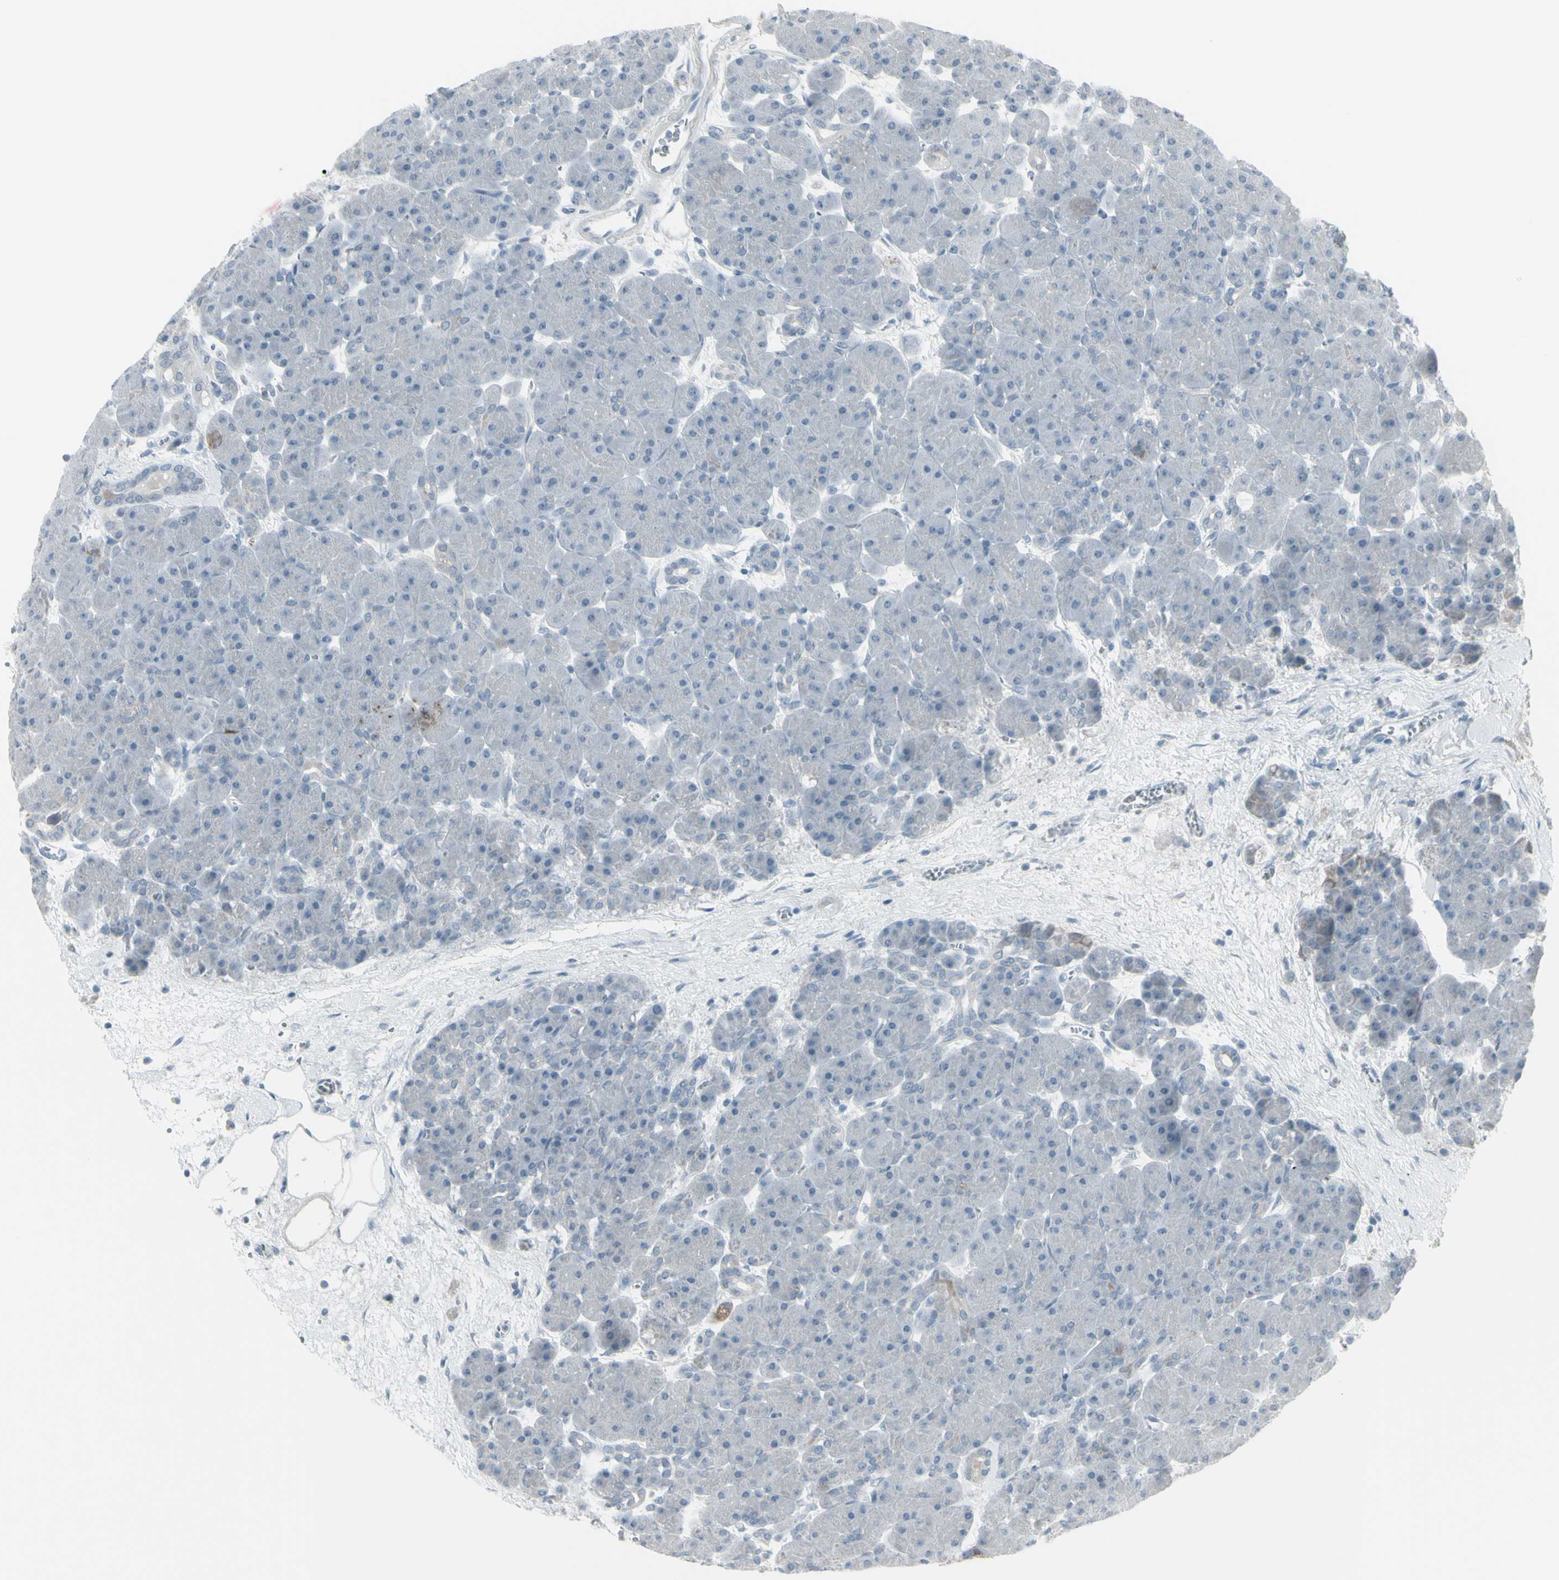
{"staining": {"intensity": "weak", "quantity": "<25%", "location": "cytoplasmic/membranous"}, "tissue": "pancreas", "cell_type": "Exocrine glandular cells", "image_type": "normal", "snomed": [{"axis": "morphology", "description": "Normal tissue, NOS"}, {"axis": "topography", "description": "Pancreas"}], "caption": "IHC histopathology image of normal pancreas: pancreas stained with DAB reveals no significant protein expression in exocrine glandular cells. (DAB (3,3'-diaminobenzidine) immunohistochemistry (IHC) visualized using brightfield microscopy, high magnification).", "gene": "RAB3A", "patient": {"sex": "male", "age": 66}}